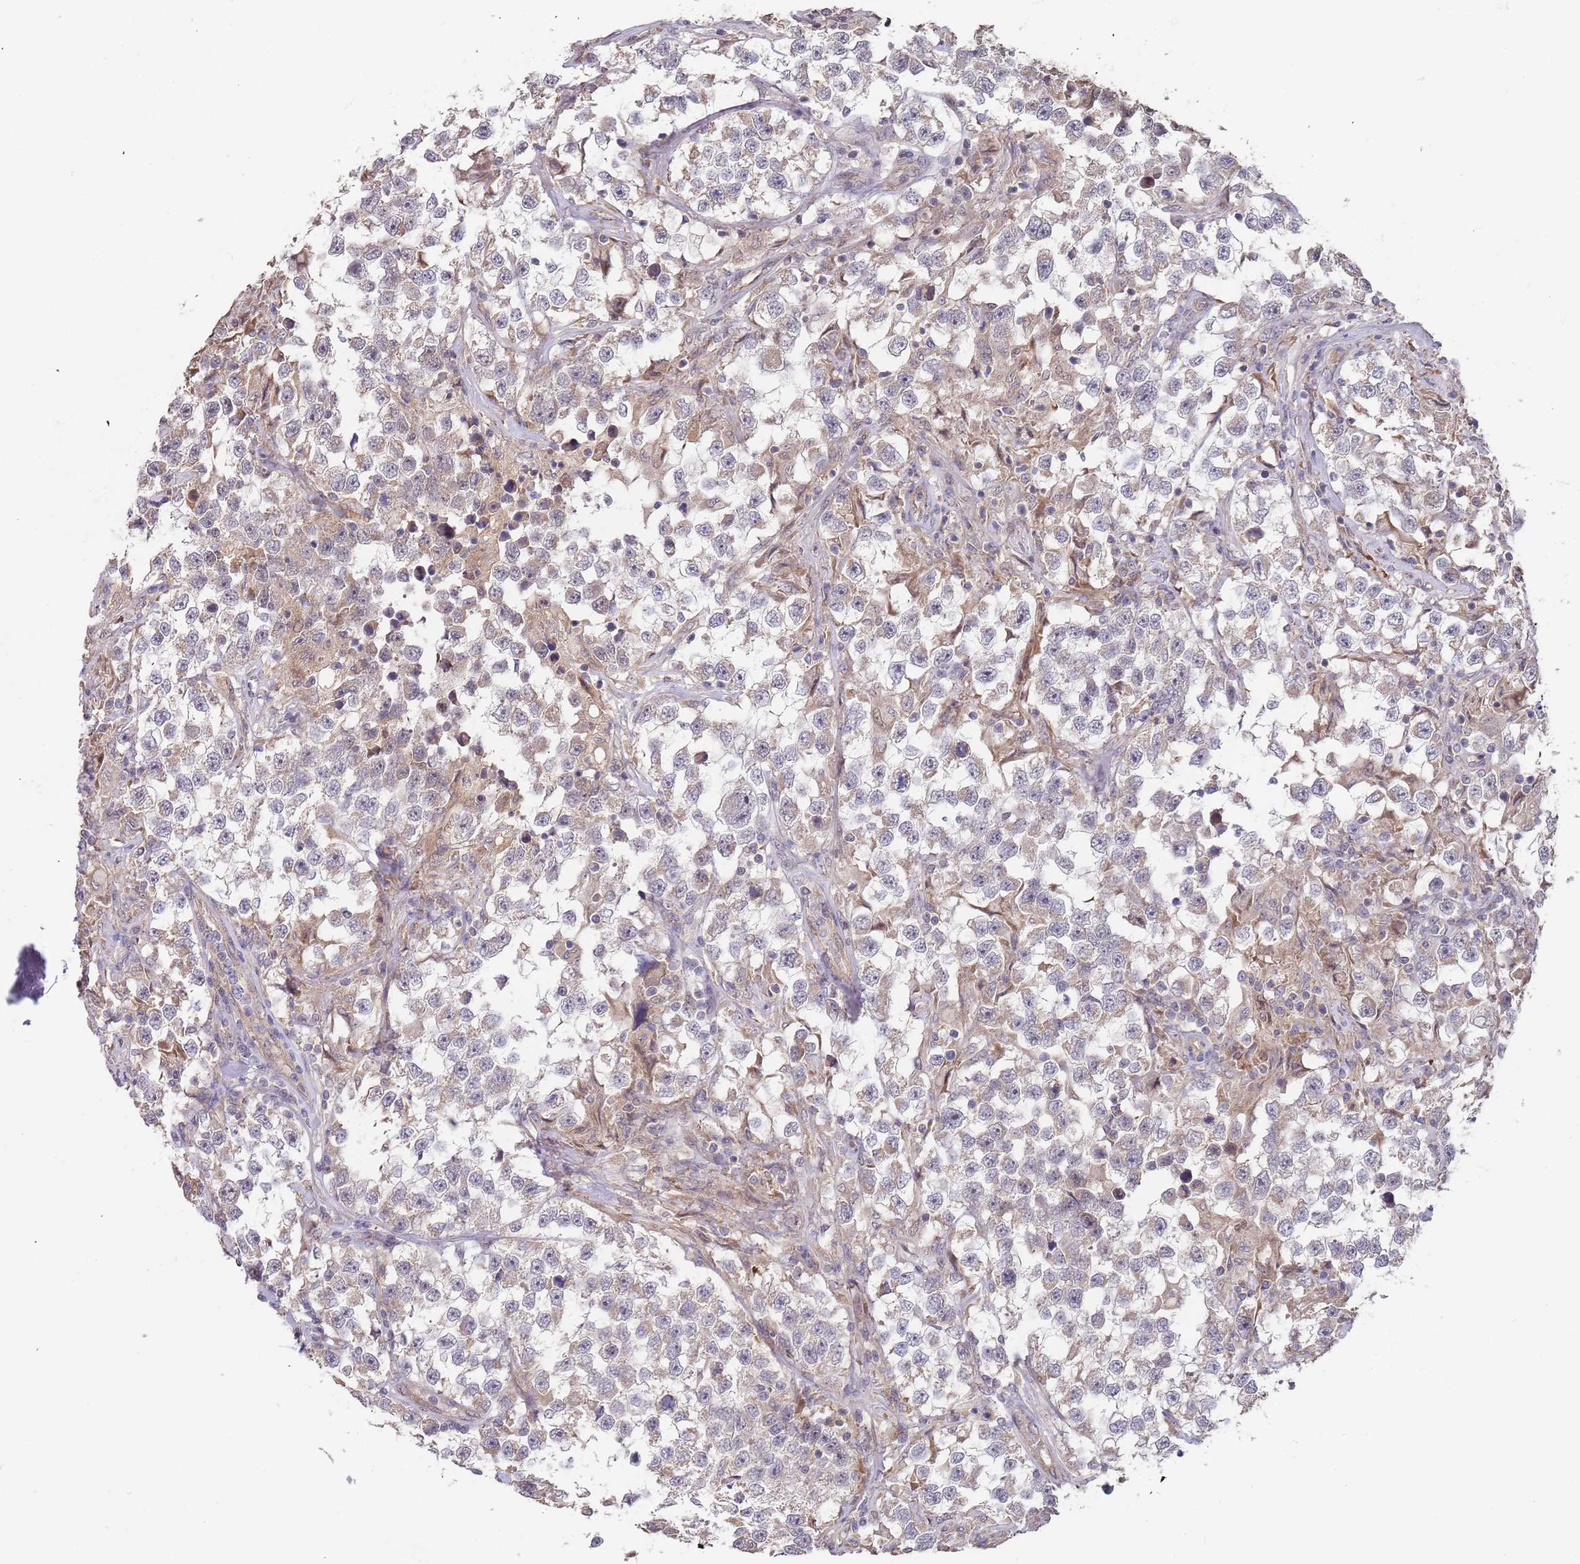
{"staining": {"intensity": "negative", "quantity": "none", "location": "none"}, "tissue": "testis cancer", "cell_type": "Tumor cells", "image_type": "cancer", "snomed": [{"axis": "morphology", "description": "Seminoma, NOS"}, {"axis": "topography", "description": "Testis"}], "caption": "The IHC image has no significant staining in tumor cells of testis cancer (seminoma) tissue.", "gene": "TMEM64", "patient": {"sex": "male", "age": 46}}